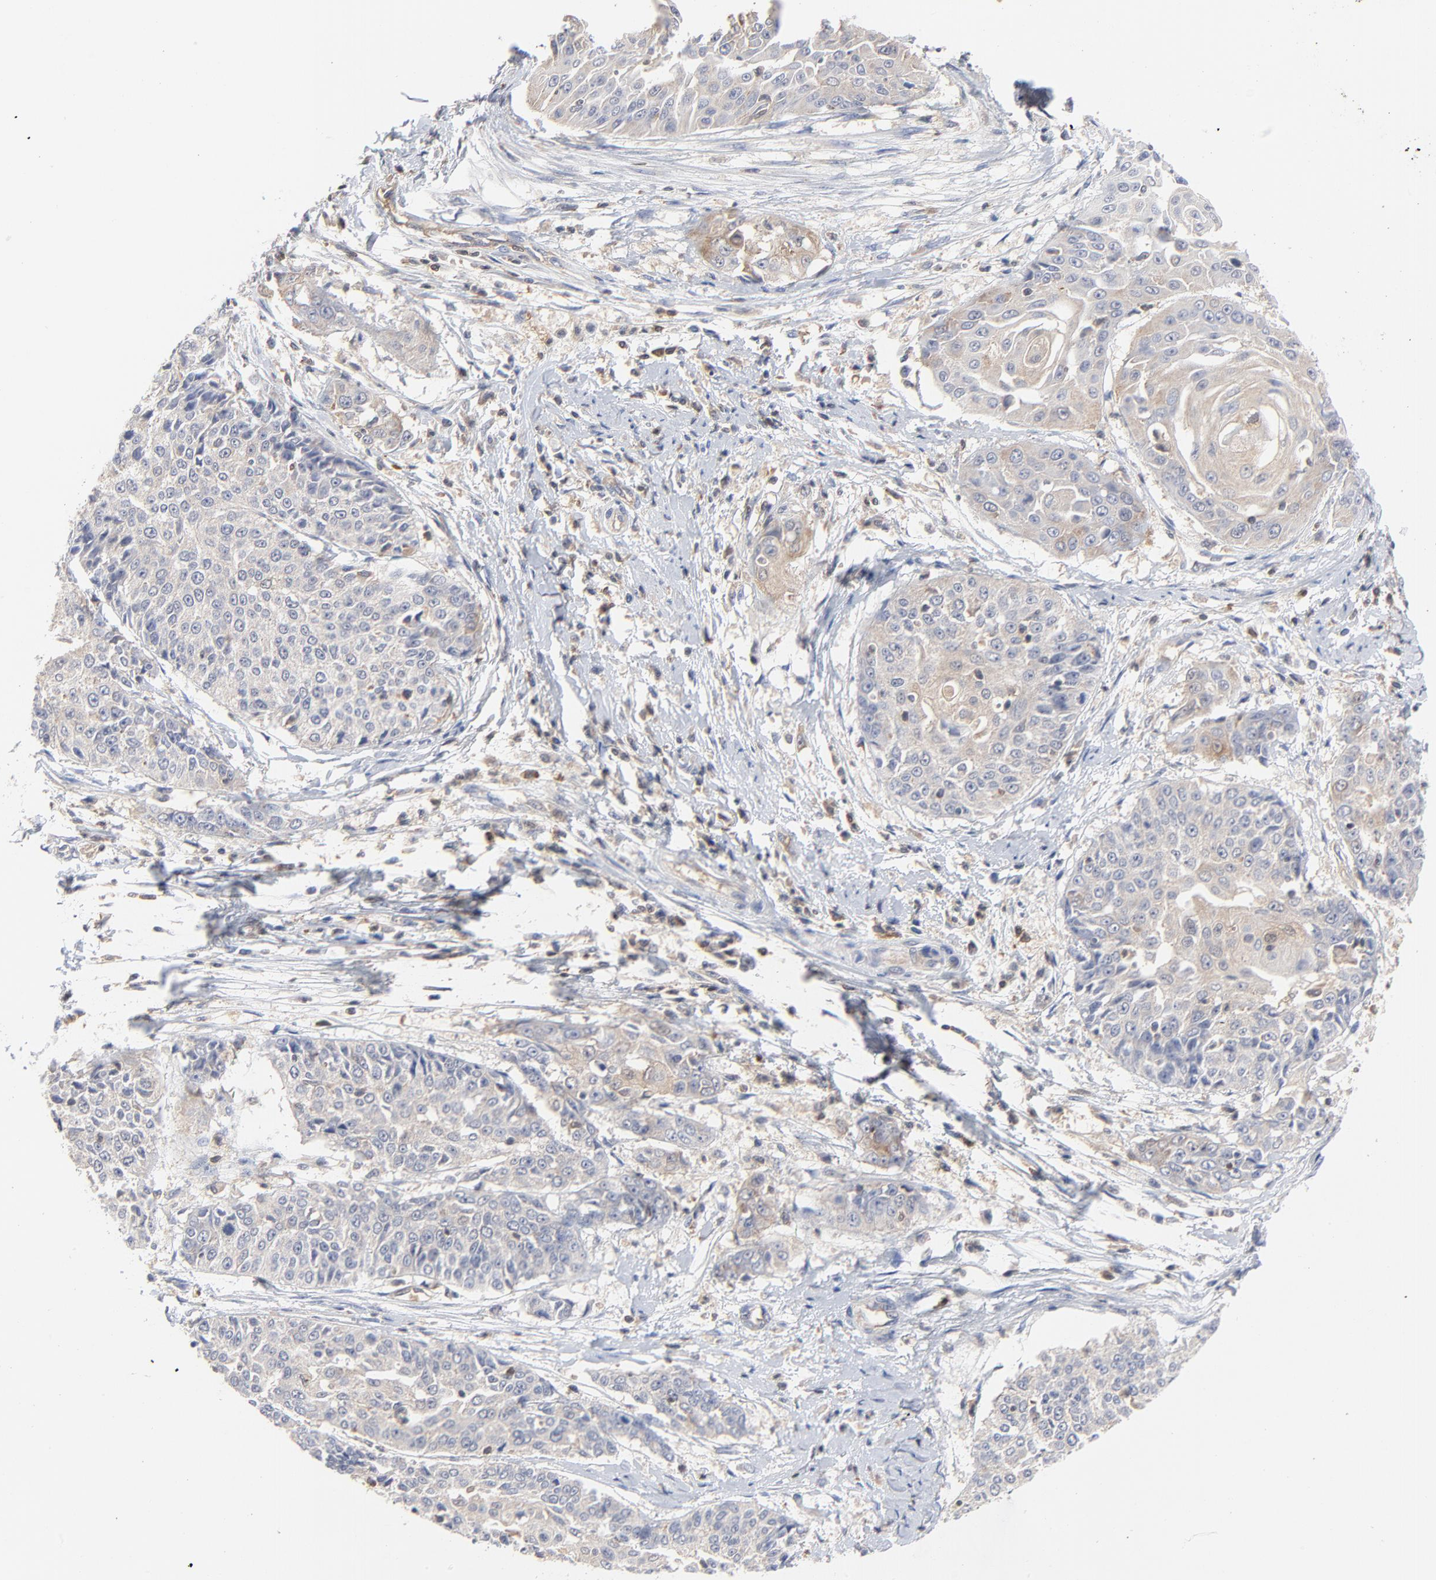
{"staining": {"intensity": "weak", "quantity": ">75%", "location": "cytoplasmic/membranous"}, "tissue": "cervical cancer", "cell_type": "Tumor cells", "image_type": "cancer", "snomed": [{"axis": "morphology", "description": "Squamous cell carcinoma, NOS"}, {"axis": "topography", "description": "Cervix"}], "caption": "Protein expression by IHC demonstrates weak cytoplasmic/membranous staining in about >75% of tumor cells in cervical cancer (squamous cell carcinoma). (DAB (3,3'-diaminobenzidine) IHC, brown staining for protein, blue staining for nuclei).", "gene": "CAB39L", "patient": {"sex": "female", "age": 64}}